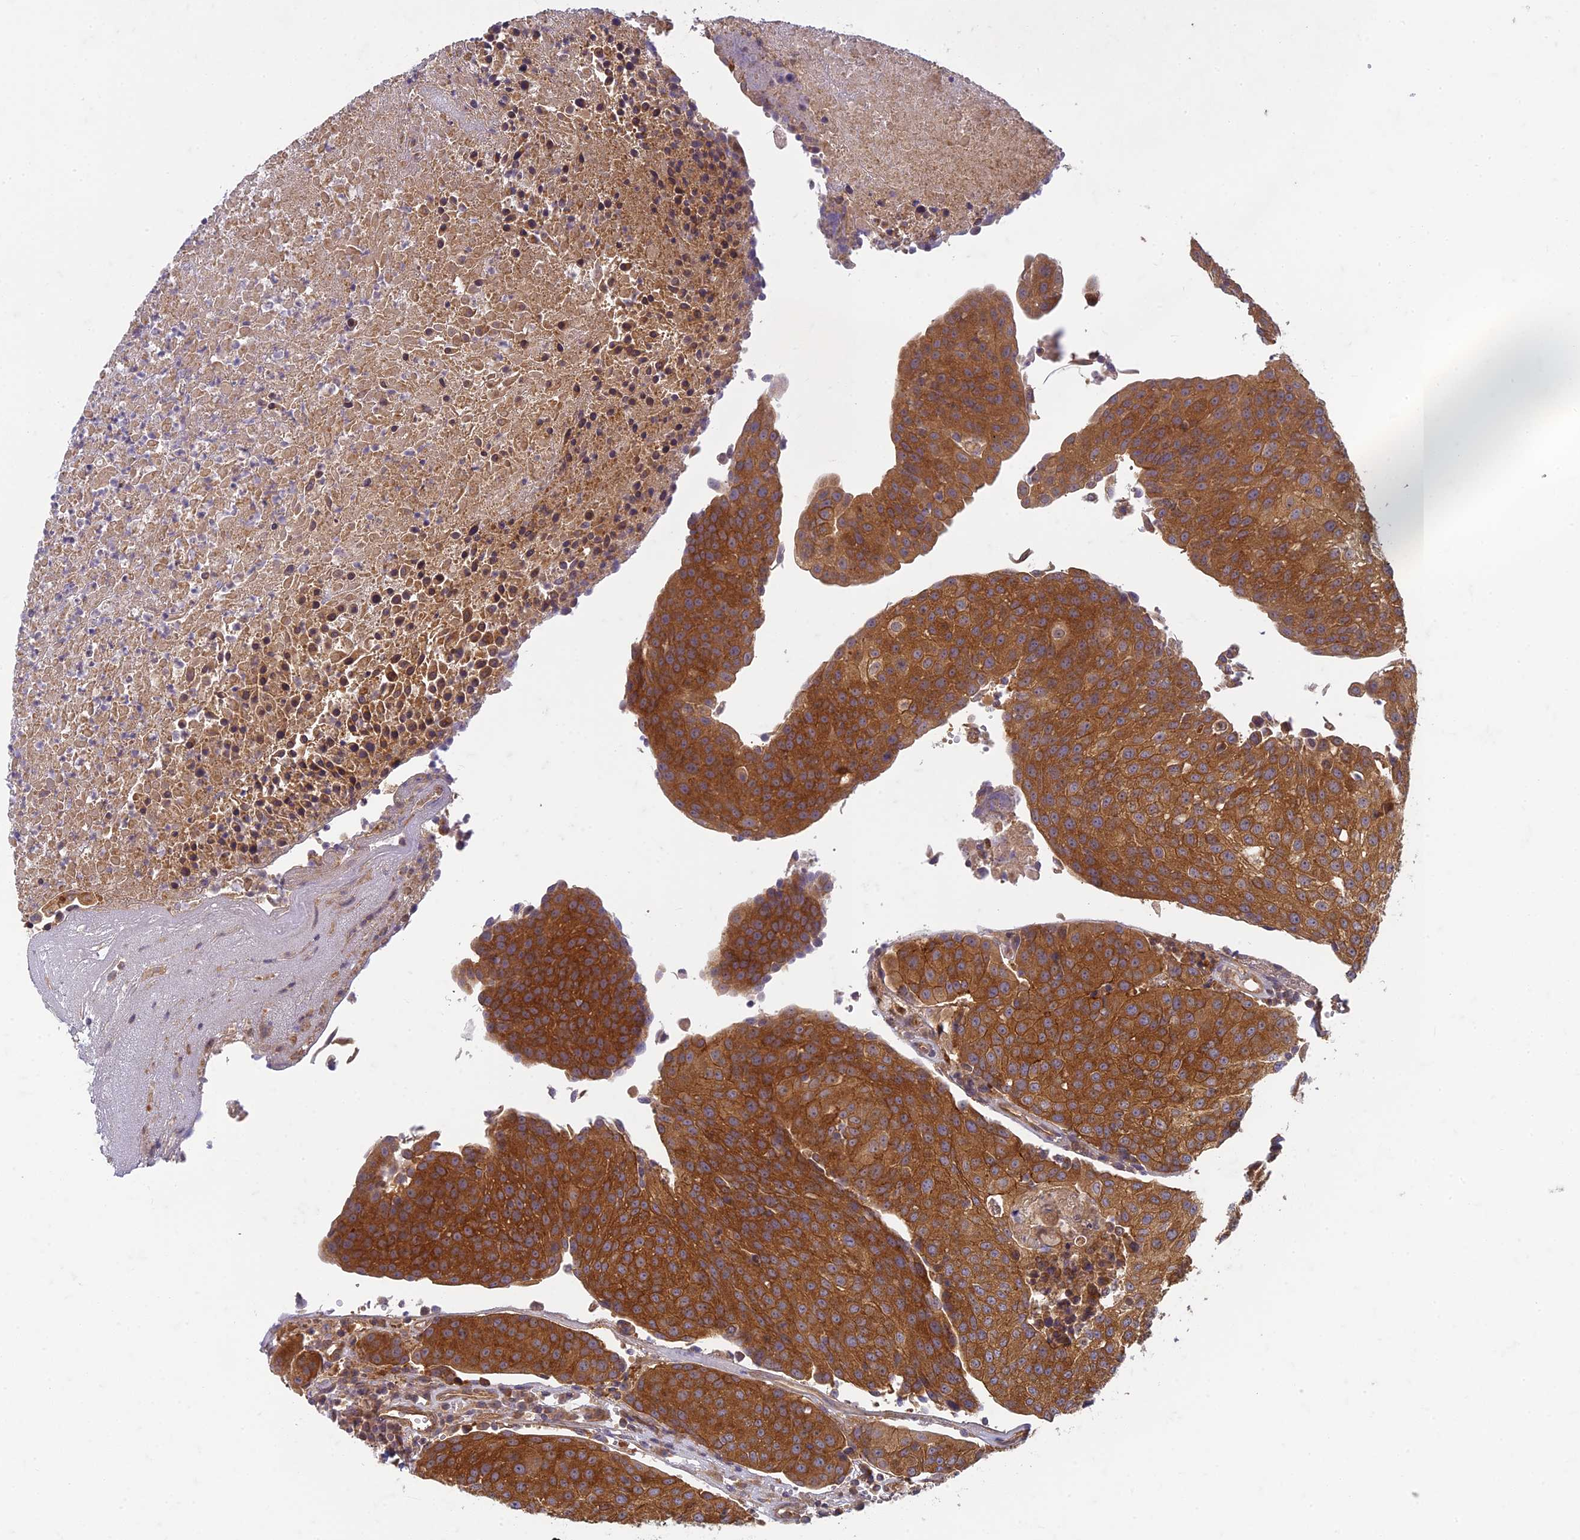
{"staining": {"intensity": "strong", "quantity": ">75%", "location": "cytoplasmic/membranous"}, "tissue": "urothelial cancer", "cell_type": "Tumor cells", "image_type": "cancer", "snomed": [{"axis": "morphology", "description": "Urothelial carcinoma, High grade"}, {"axis": "topography", "description": "Urinary bladder"}], "caption": "Immunohistochemistry (IHC) of urothelial cancer demonstrates high levels of strong cytoplasmic/membranous expression in about >75% of tumor cells.", "gene": "TCF25", "patient": {"sex": "female", "age": 85}}